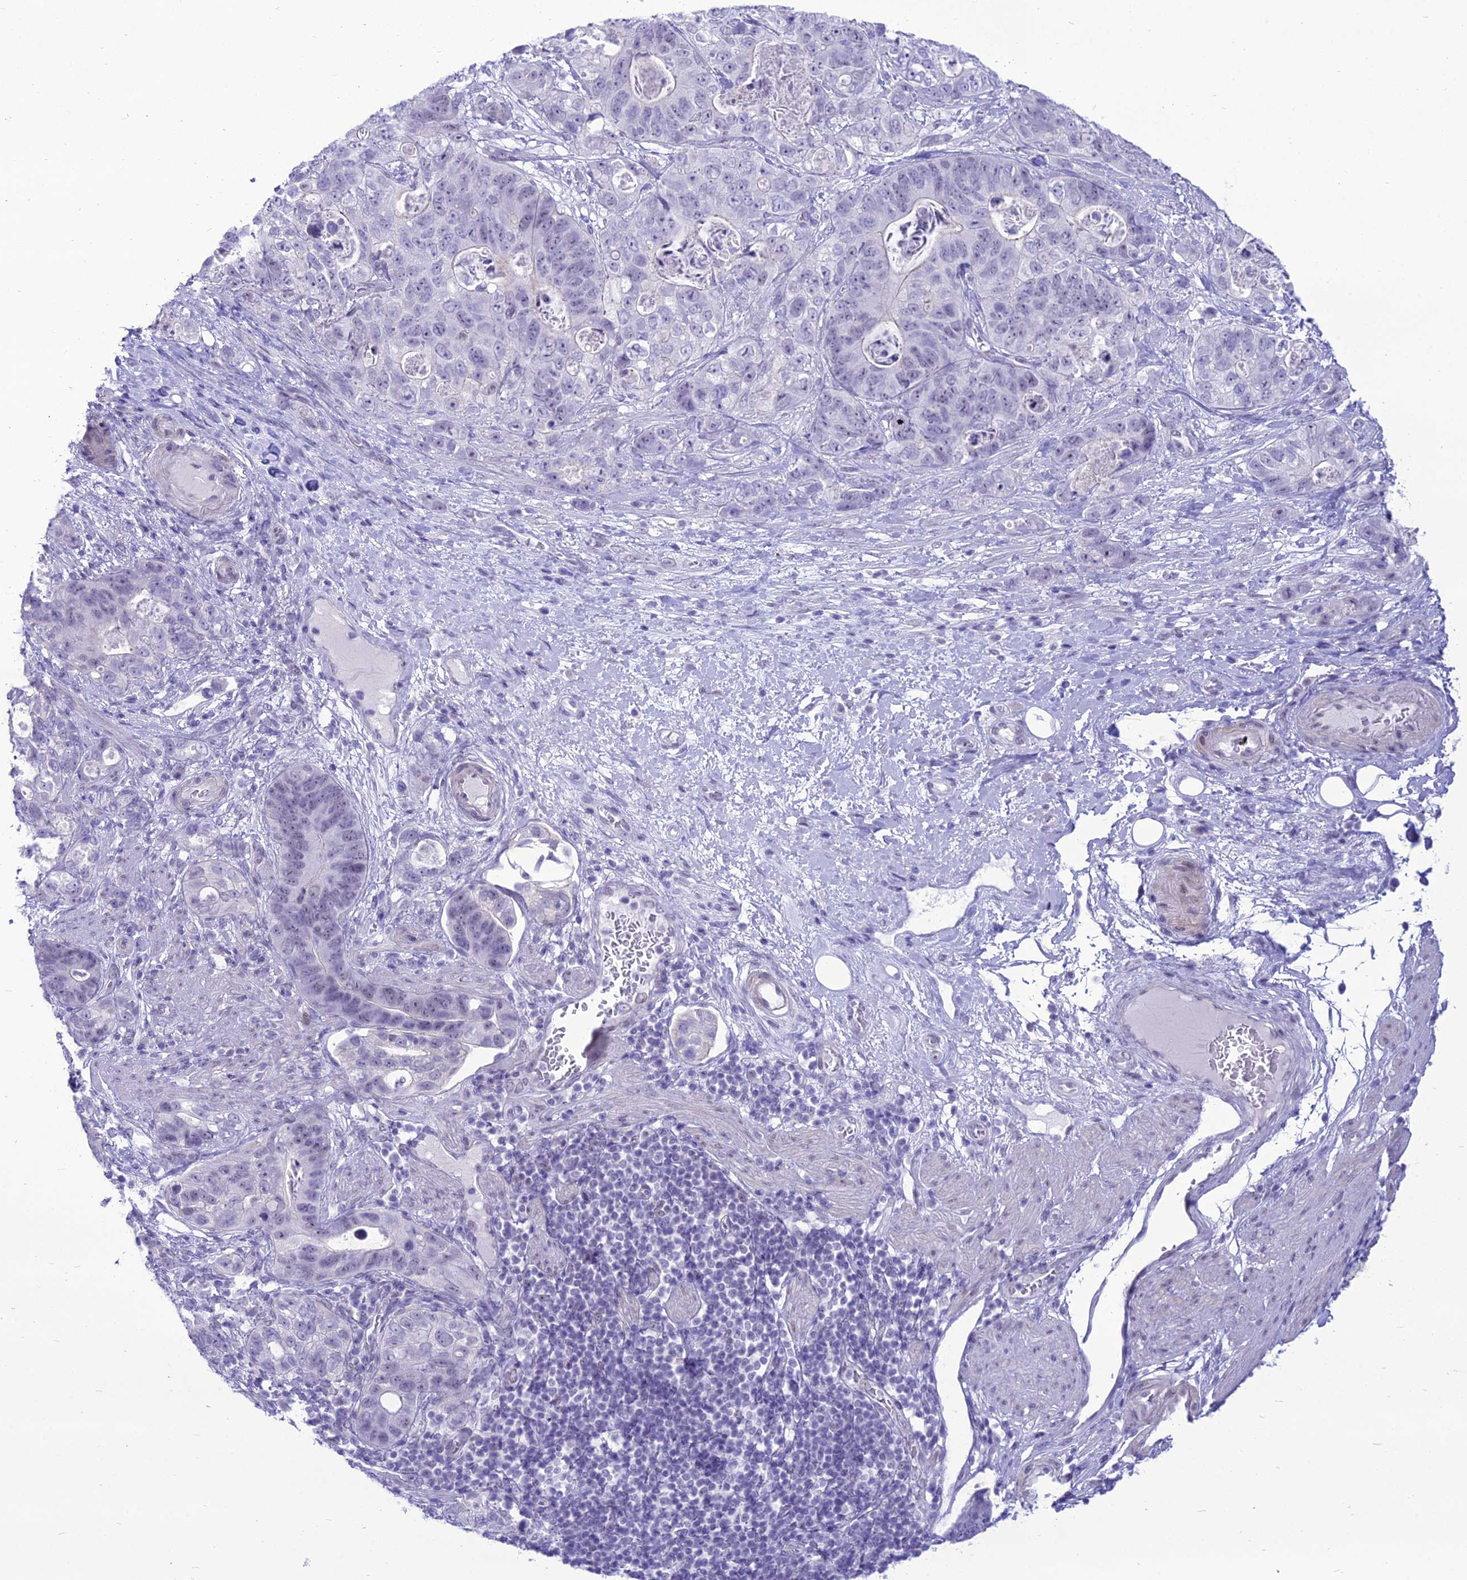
{"staining": {"intensity": "negative", "quantity": "none", "location": "none"}, "tissue": "stomach cancer", "cell_type": "Tumor cells", "image_type": "cancer", "snomed": [{"axis": "morphology", "description": "Normal tissue, NOS"}, {"axis": "morphology", "description": "Adenocarcinoma, NOS"}, {"axis": "topography", "description": "Stomach"}], "caption": "IHC photomicrograph of adenocarcinoma (stomach) stained for a protein (brown), which displays no positivity in tumor cells. Brightfield microscopy of immunohistochemistry (IHC) stained with DAB (3,3'-diaminobenzidine) (brown) and hematoxylin (blue), captured at high magnification.", "gene": "DHX40", "patient": {"sex": "female", "age": 89}}